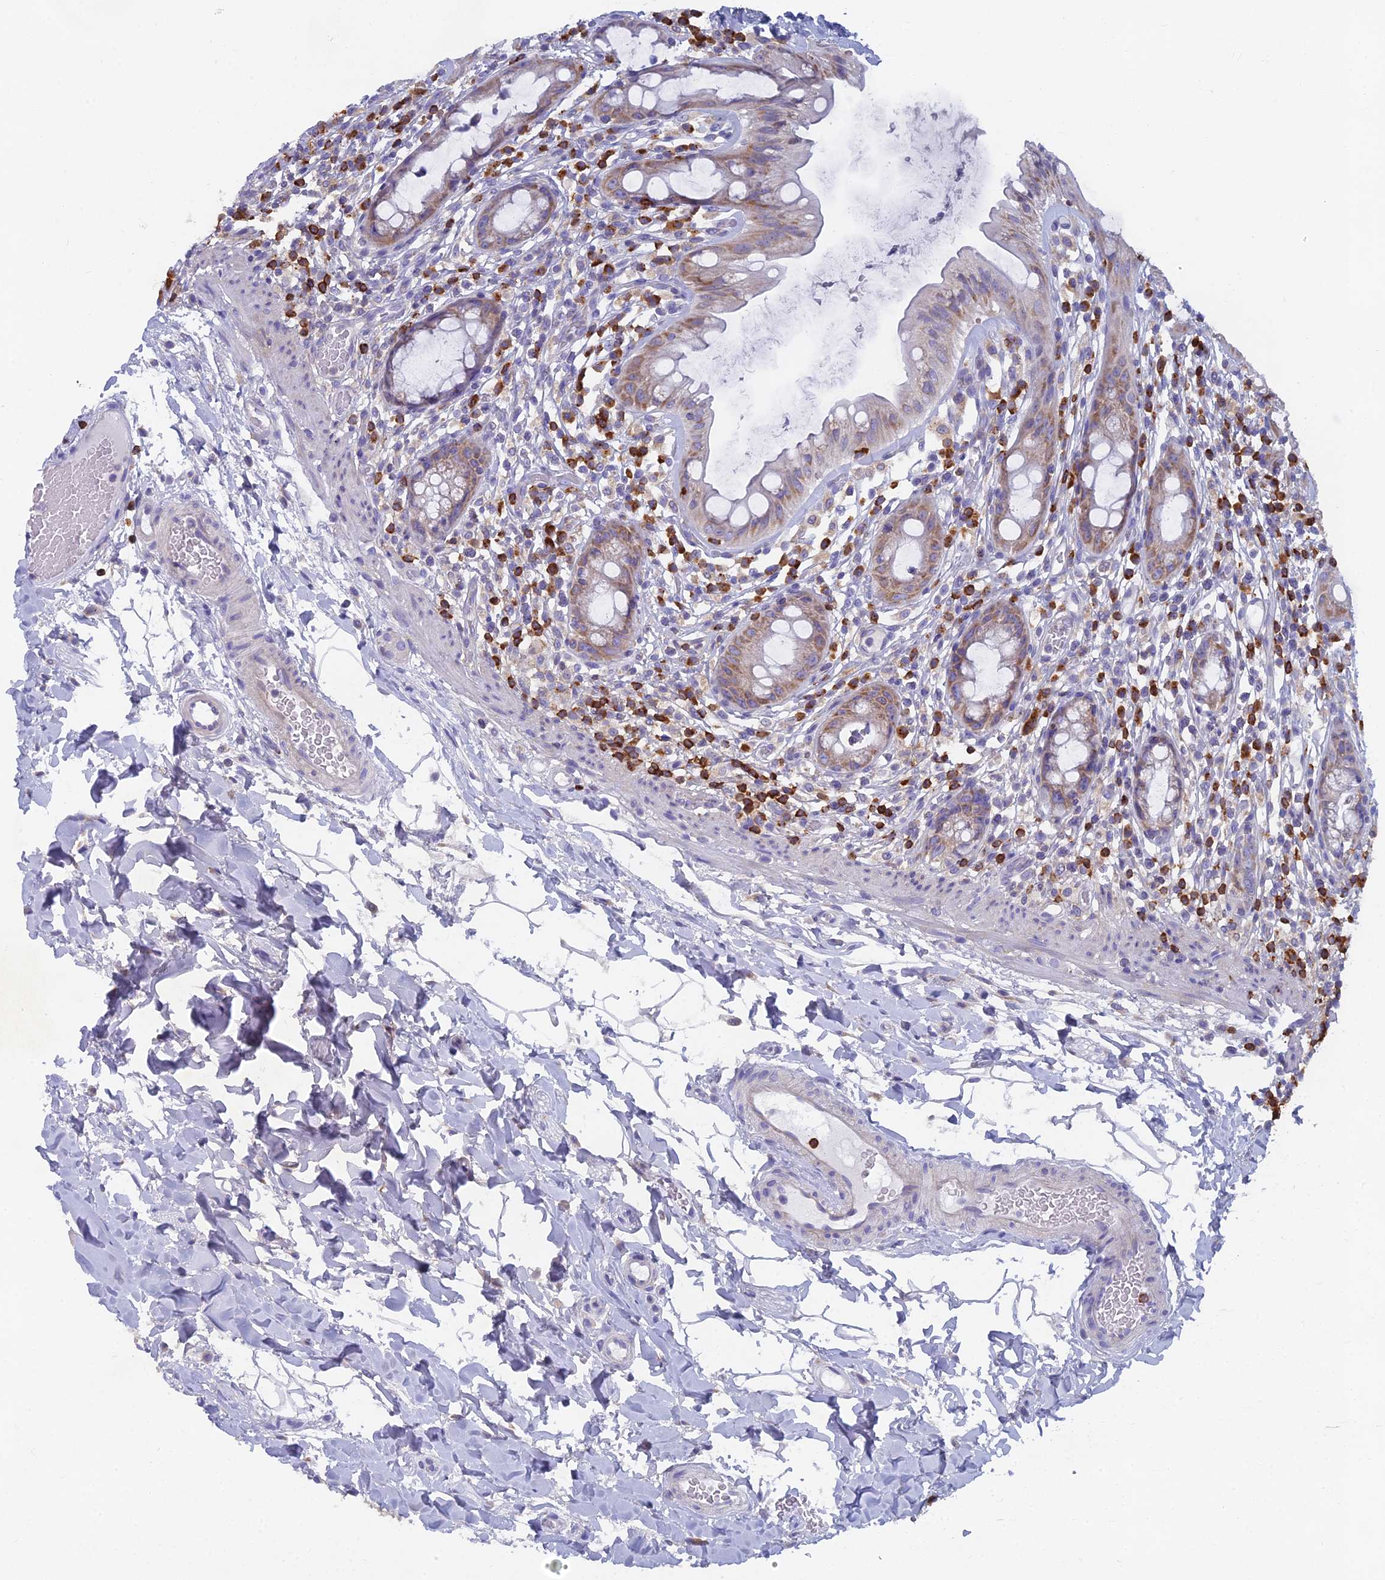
{"staining": {"intensity": "weak", "quantity": "25%-75%", "location": "cytoplasmic/membranous"}, "tissue": "rectum", "cell_type": "Glandular cells", "image_type": "normal", "snomed": [{"axis": "morphology", "description": "Normal tissue, NOS"}, {"axis": "topography", "description": "Rectum"}], "caption": "Weak cytoplasmic/membranous staining for a protein is seen in approximately 25%-75% of glandular cells of normal rectum using immunohistochemistry (IHC).", "gene": "ABI3BP", "patient": {"sex": "female", "age": 57}}